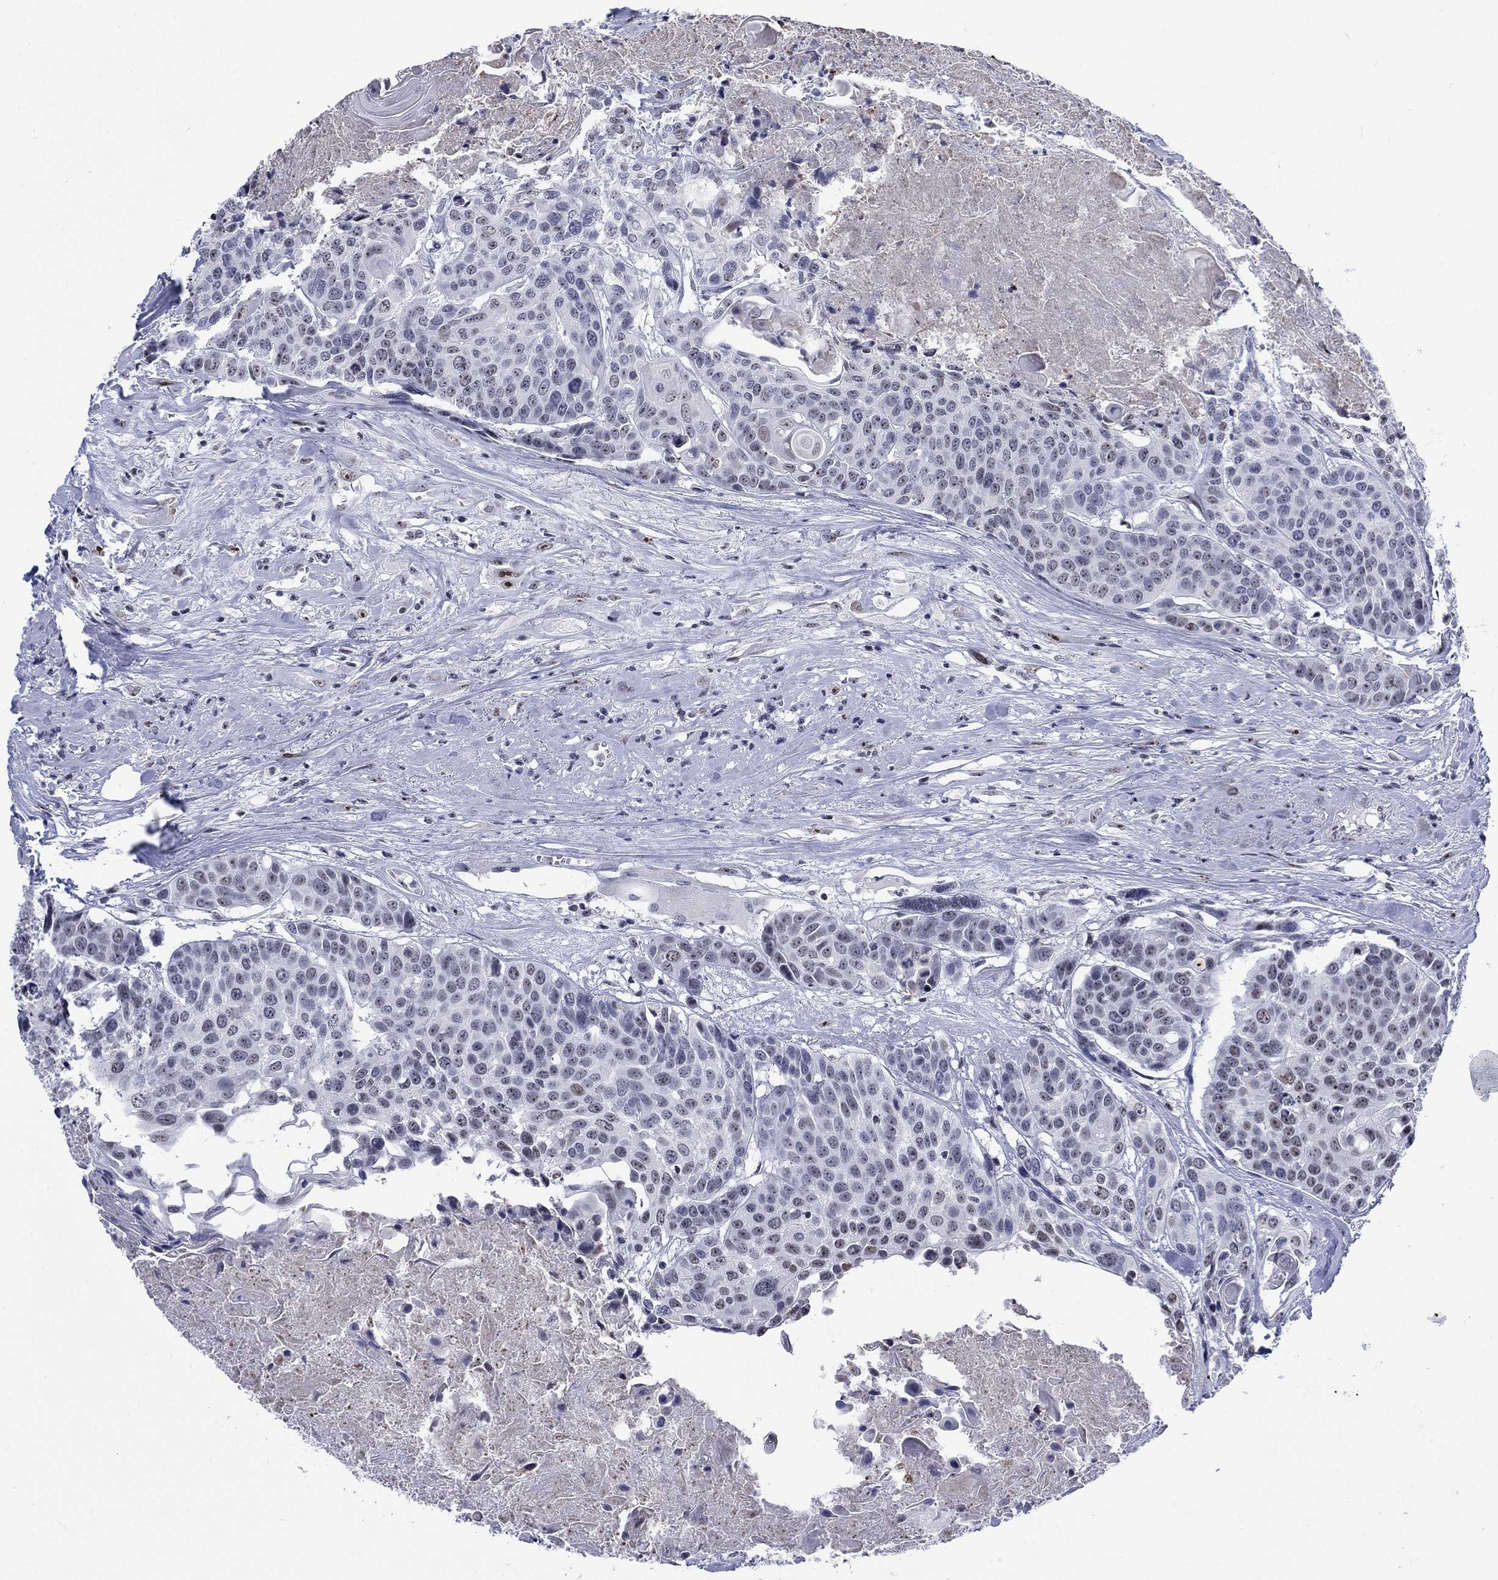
{"staining": {"intensity": "negative", "quantity": "none", "location": "none"}, "tissue": "head and neck cancer", "cell_type": "Tumor cells", "image_type": "cancer", "snomed": [{"axis": "morphology", "description": "Squamous cell carcinoma, NOS"}, {"axis": "topography", "description": "Oral tissue"}, {"axis": "topography", "description": "Head-Neck"}], "caption": "This is an IHC histopathology image of head and neck cancer (squamous cell carcinoma). There is no expression in tumor cells.", "gene": "CSRNP3", "patient": {"sex": "male", "age": 56}}